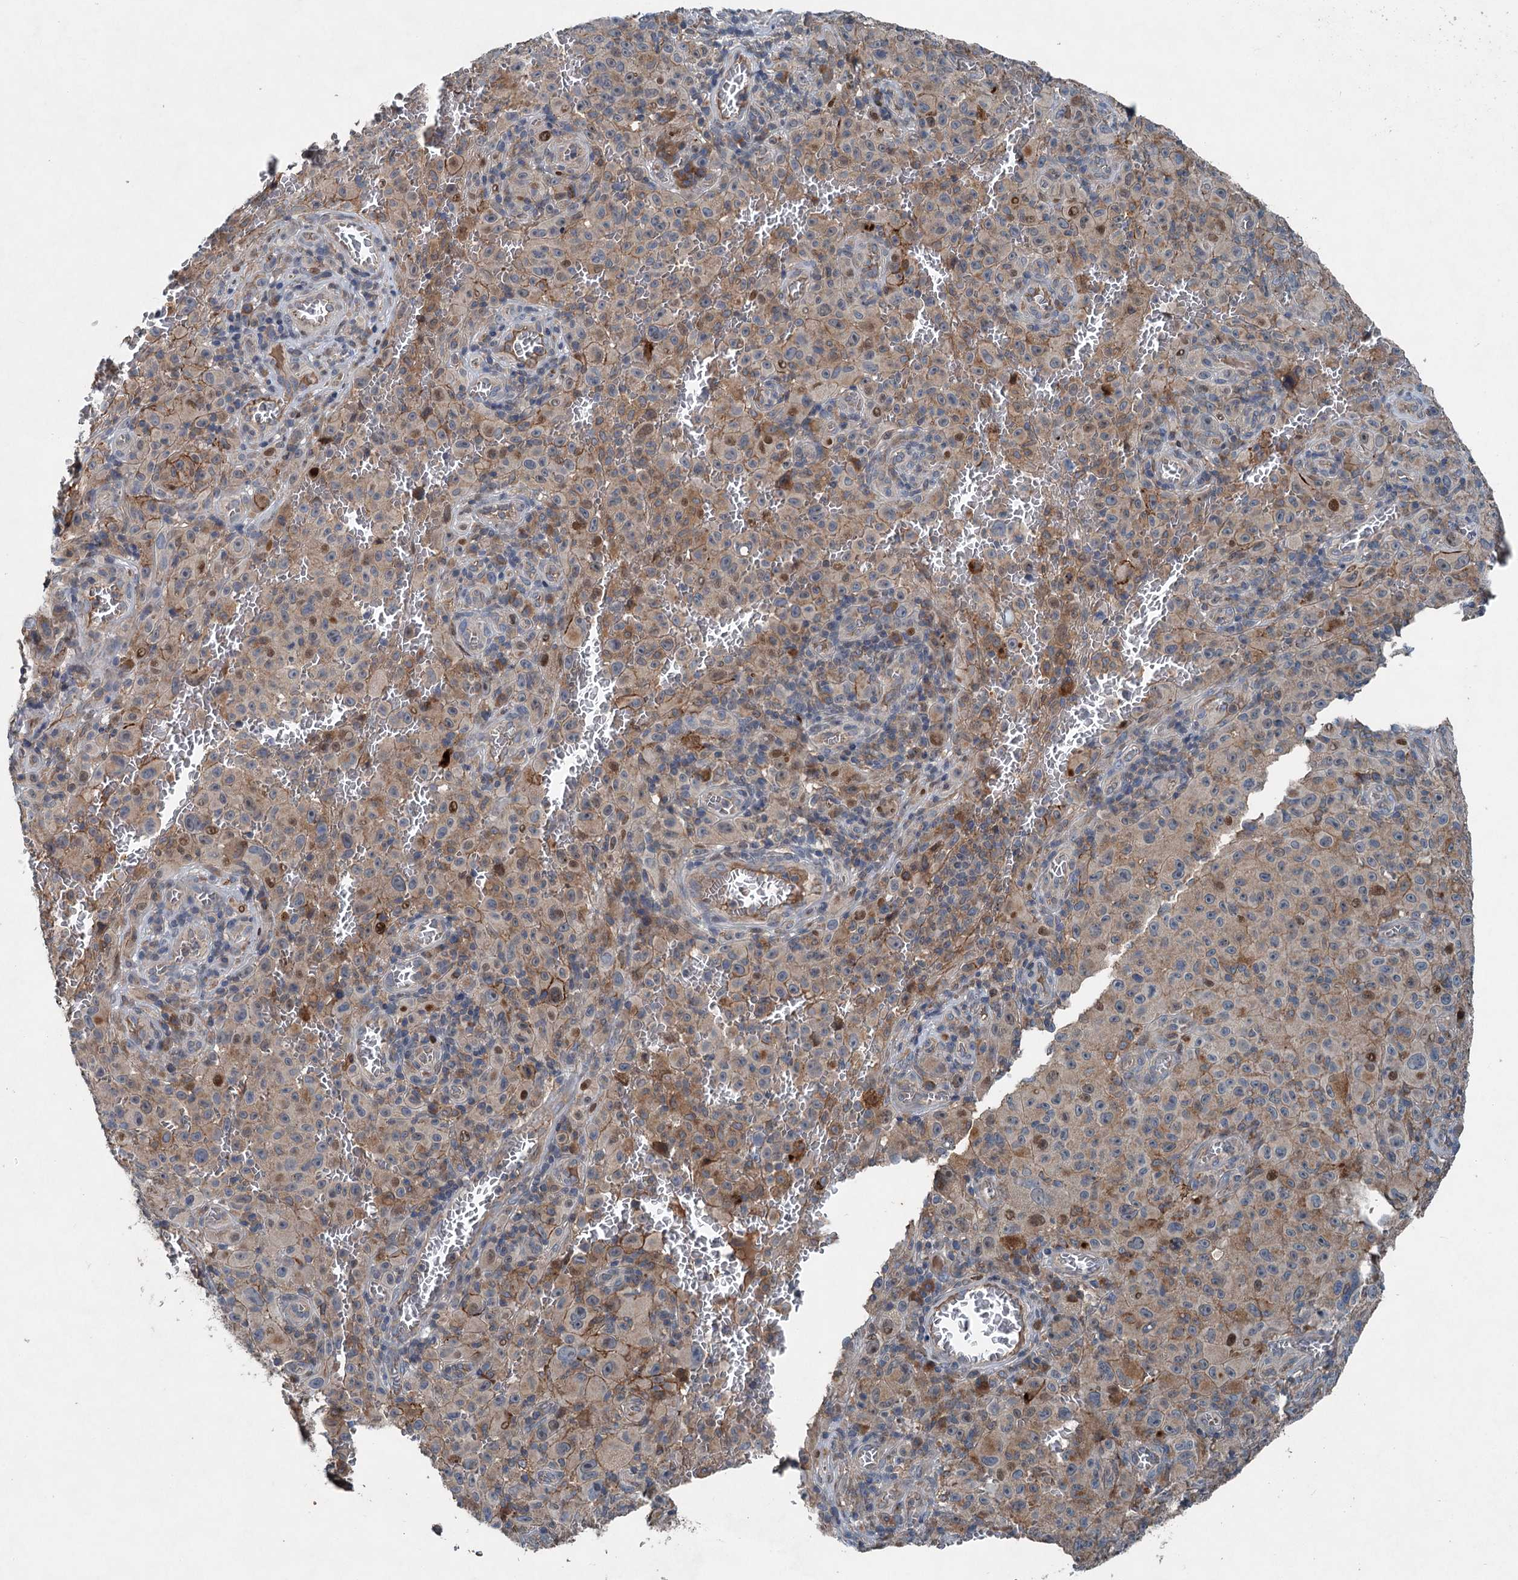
{"staining": {"intensity": "weak", "quantity": "25%-75%", "location": "cytoplasmic/membranous"}, "tissue": "melanoma", "cell_type": "Tumor cells", "image_type": "cancer", "snomed": [{"axis": "morphology", "description": "Malignant melanoma, NOS"}, {"axis": "topography", "description": "Skin"}], "caption": "A high-resolution histopathology image shows immunohistochemistry staining of melanoma, which demonstrates weak cytoplasmic/membranous staining in approximately 25%-75% of tumor cells.", "gene": "TAPBPL", "patient": {"sex": "female", "age": 82}}